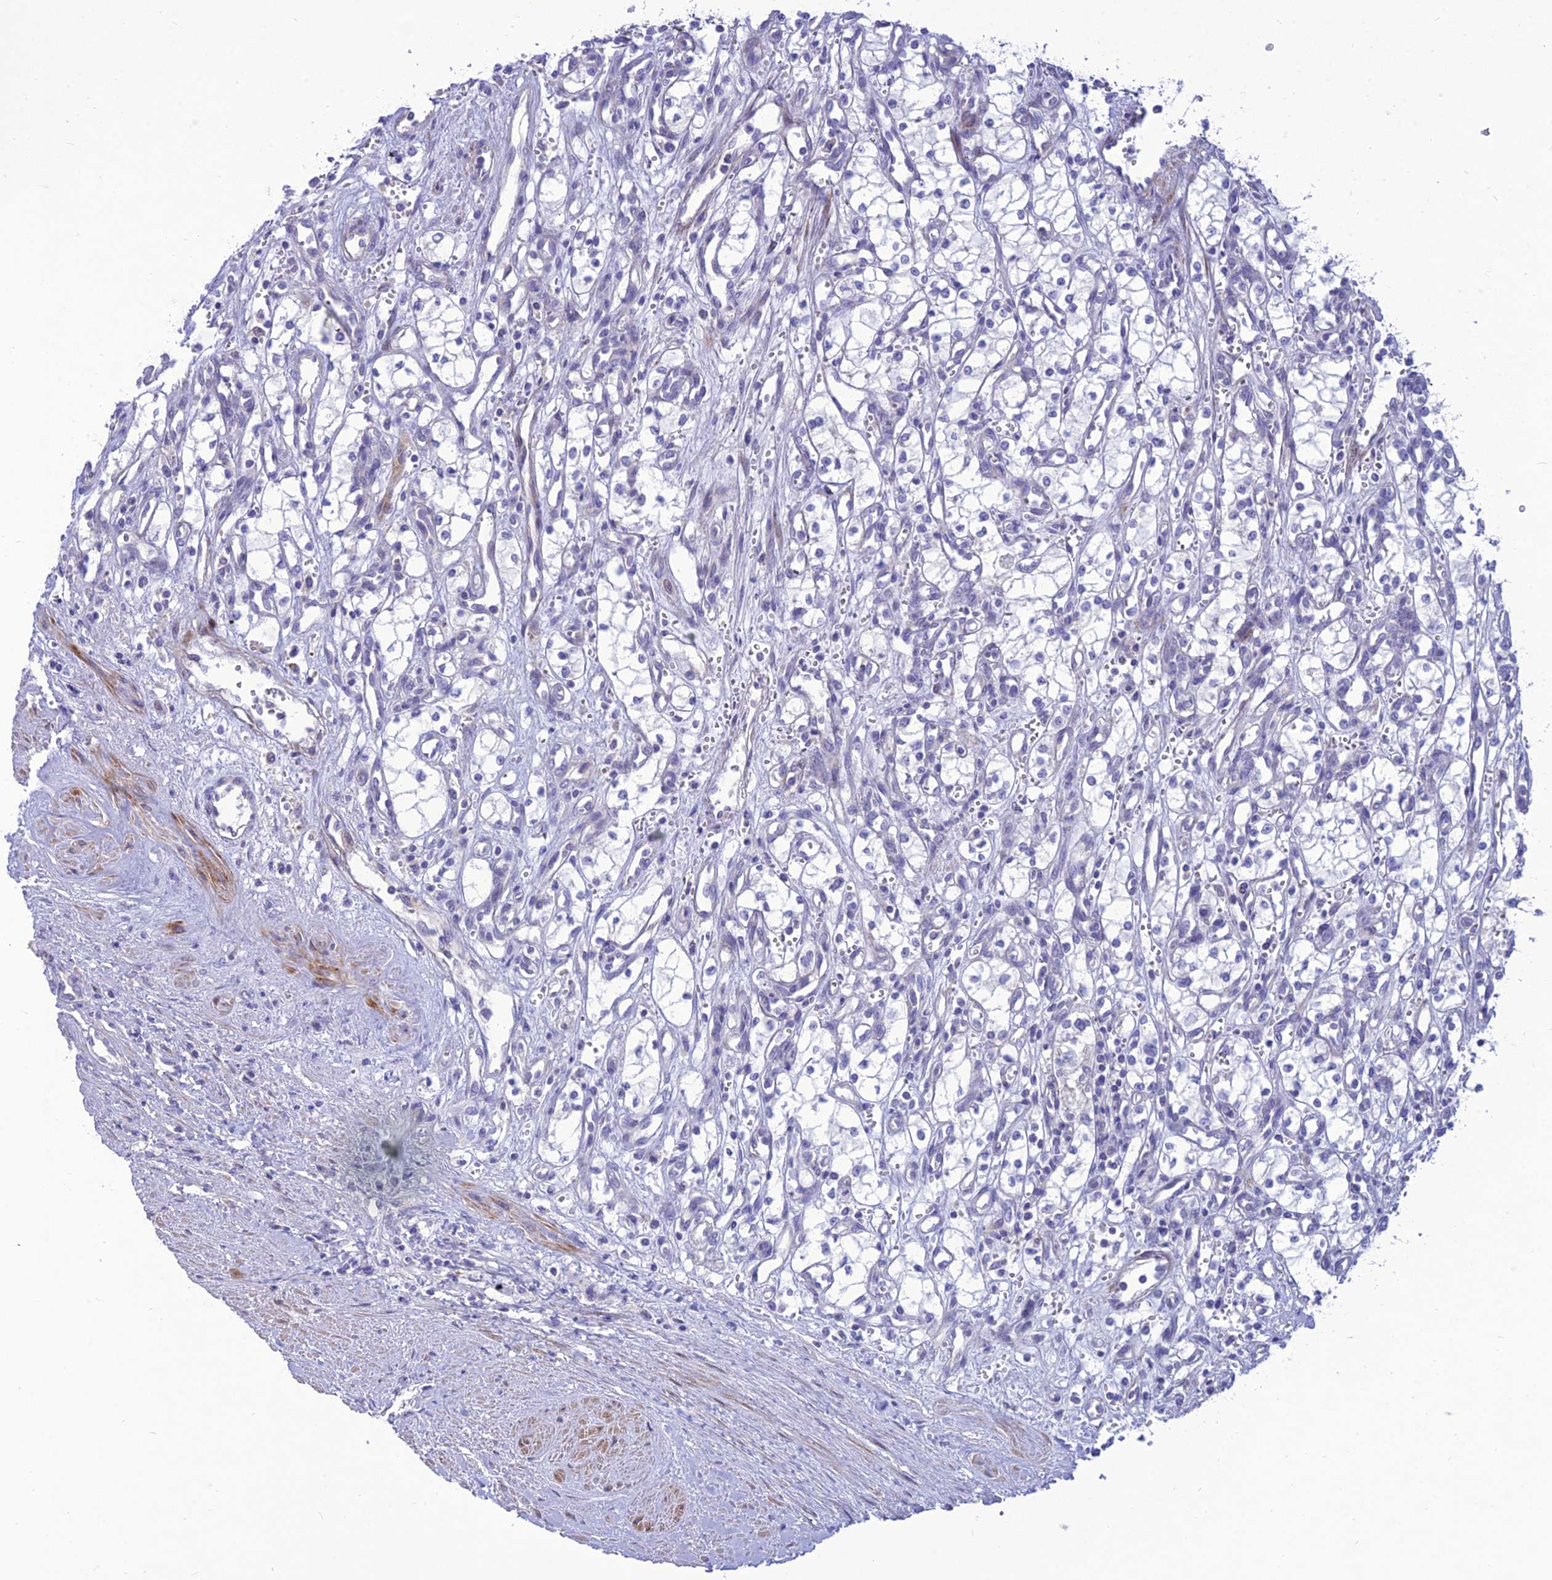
{"staining": {"intensity": "negative", "quantity": "none", "location": "none"}, "tissue": "renal cancer", "cell_type": "Tumor cells", "image_type": "cancer", "snomed": [{"axis": "morphology", "description": "Adenocarcinoma, NOS"}, {"axis": "topography", "description": "Kidney"}], "caption": "High magnification brightfield microscopy of renal adenocarcinoma stained with DAB (3,3'-diaminobenzidine) (brown) and counterstained with hematoxylin (blue): tumor cells show no significant positivity.", "gene": "TEKT3", "patient": {"sex": "male", "age": 59}}